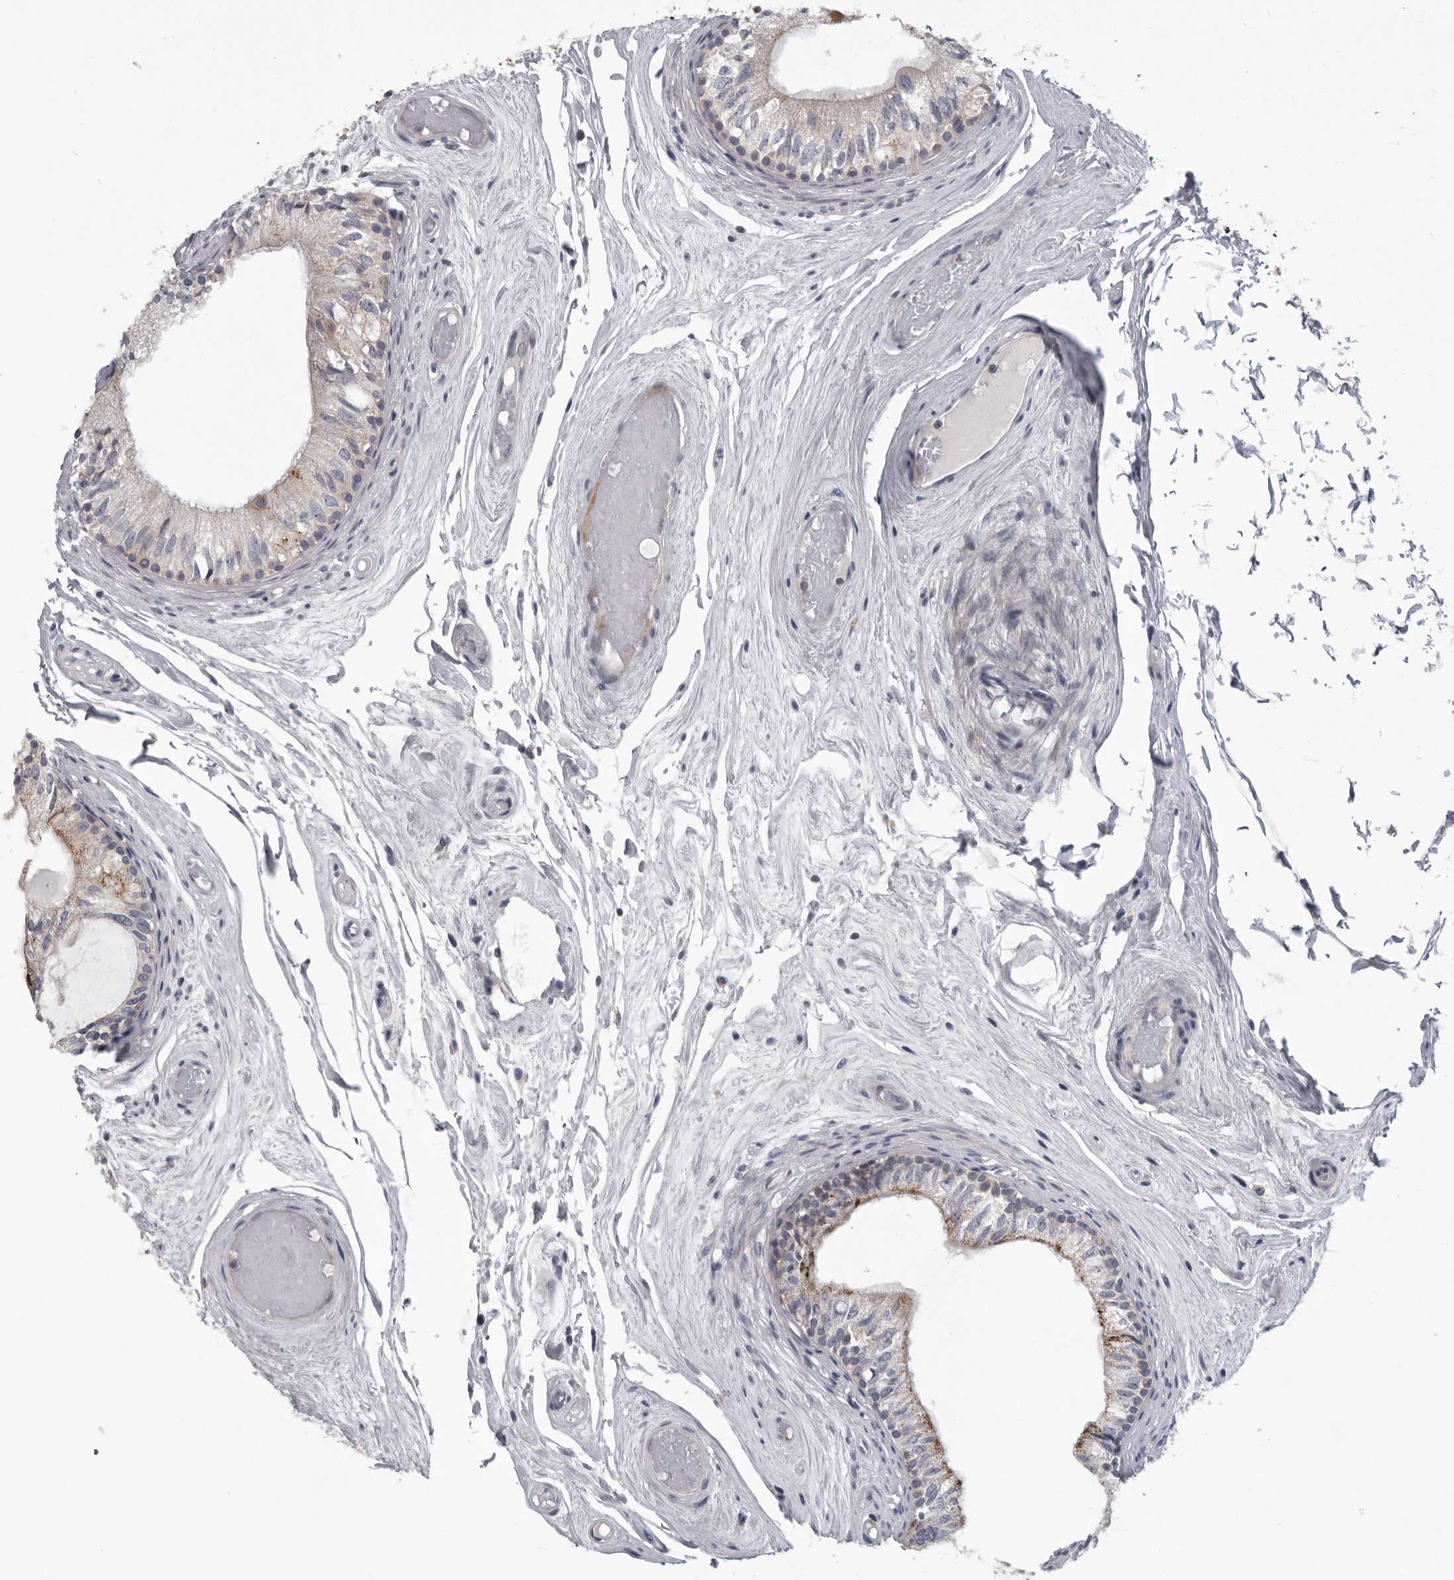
{"staining": {"intensity": "moderate", "quantity": "25%-75%", "location": "cytoplasmic/membranous"}, "tissue": "epididymis", "cell_type": "Glandular cells", "image_type": "normal", "snomed": [{"axis": "morphology", "description": "Normal tissue, NOS"}, {"axis": "topography", "description": "Epididymis"}], "caption": "Moderate cytoplasmic/membranous expression is identified in about 25%-75% of glandular cells in unremarkable epididymis. (brown staining indicates protein expression, while blue staining denotes nuclei).", "gene": "USP24", "patient": {"sex": "male", "age": 79}}